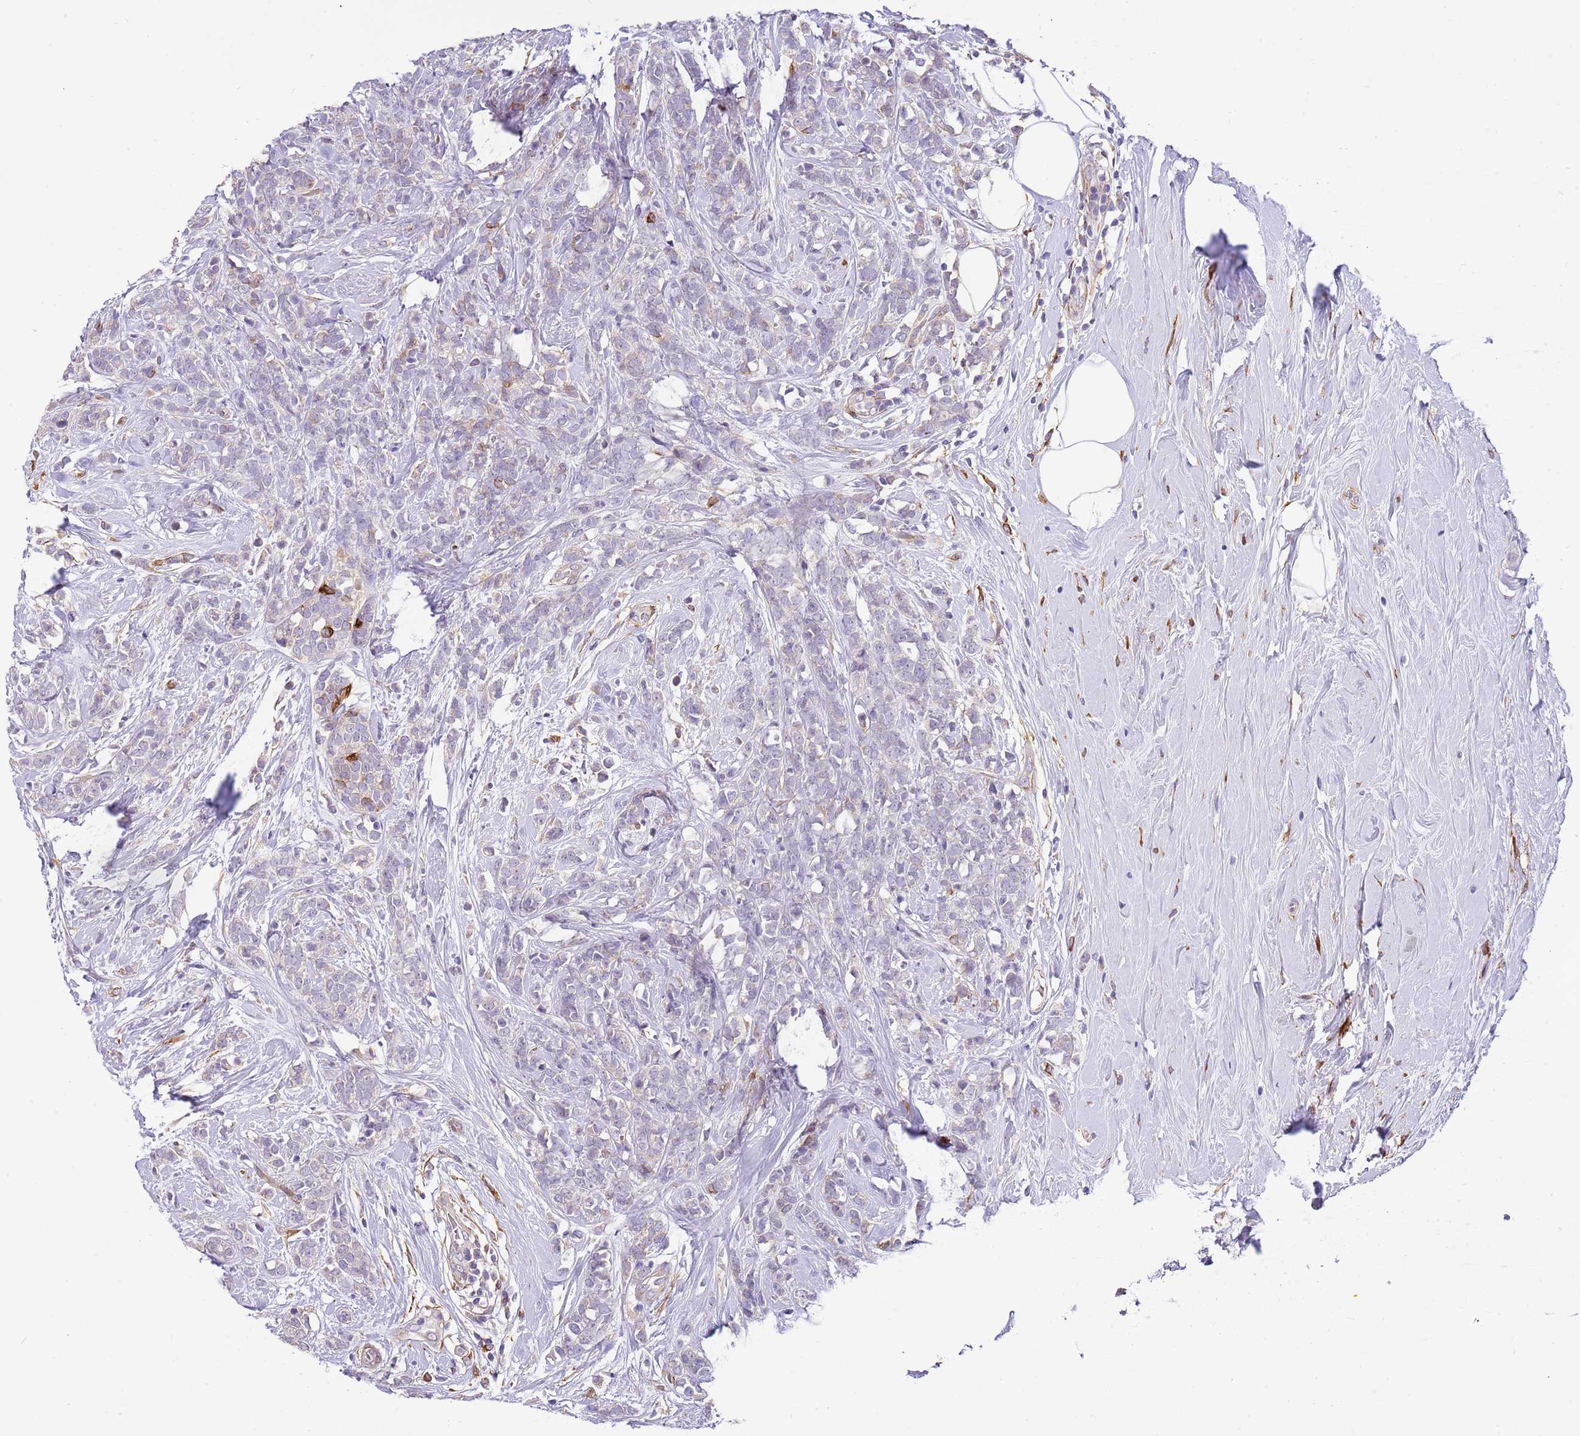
{"staining": {"intensity": "negative", "quantity": "none", "location": "none"}, "tissue": "breast cancer", "cell_type": "Tumor cells", "image_type": "cancer", "snomed": [{"axis": "morphology", "description": "Lobular carcinoma"}, {"axis": "topography", "description": "Breast"}], "caption": "This is an IHC histopathology image of human breast cancer. There is no expression in tumor cells.", "gene": "RFK", "patient": {"sex": "female", "age": 58}}